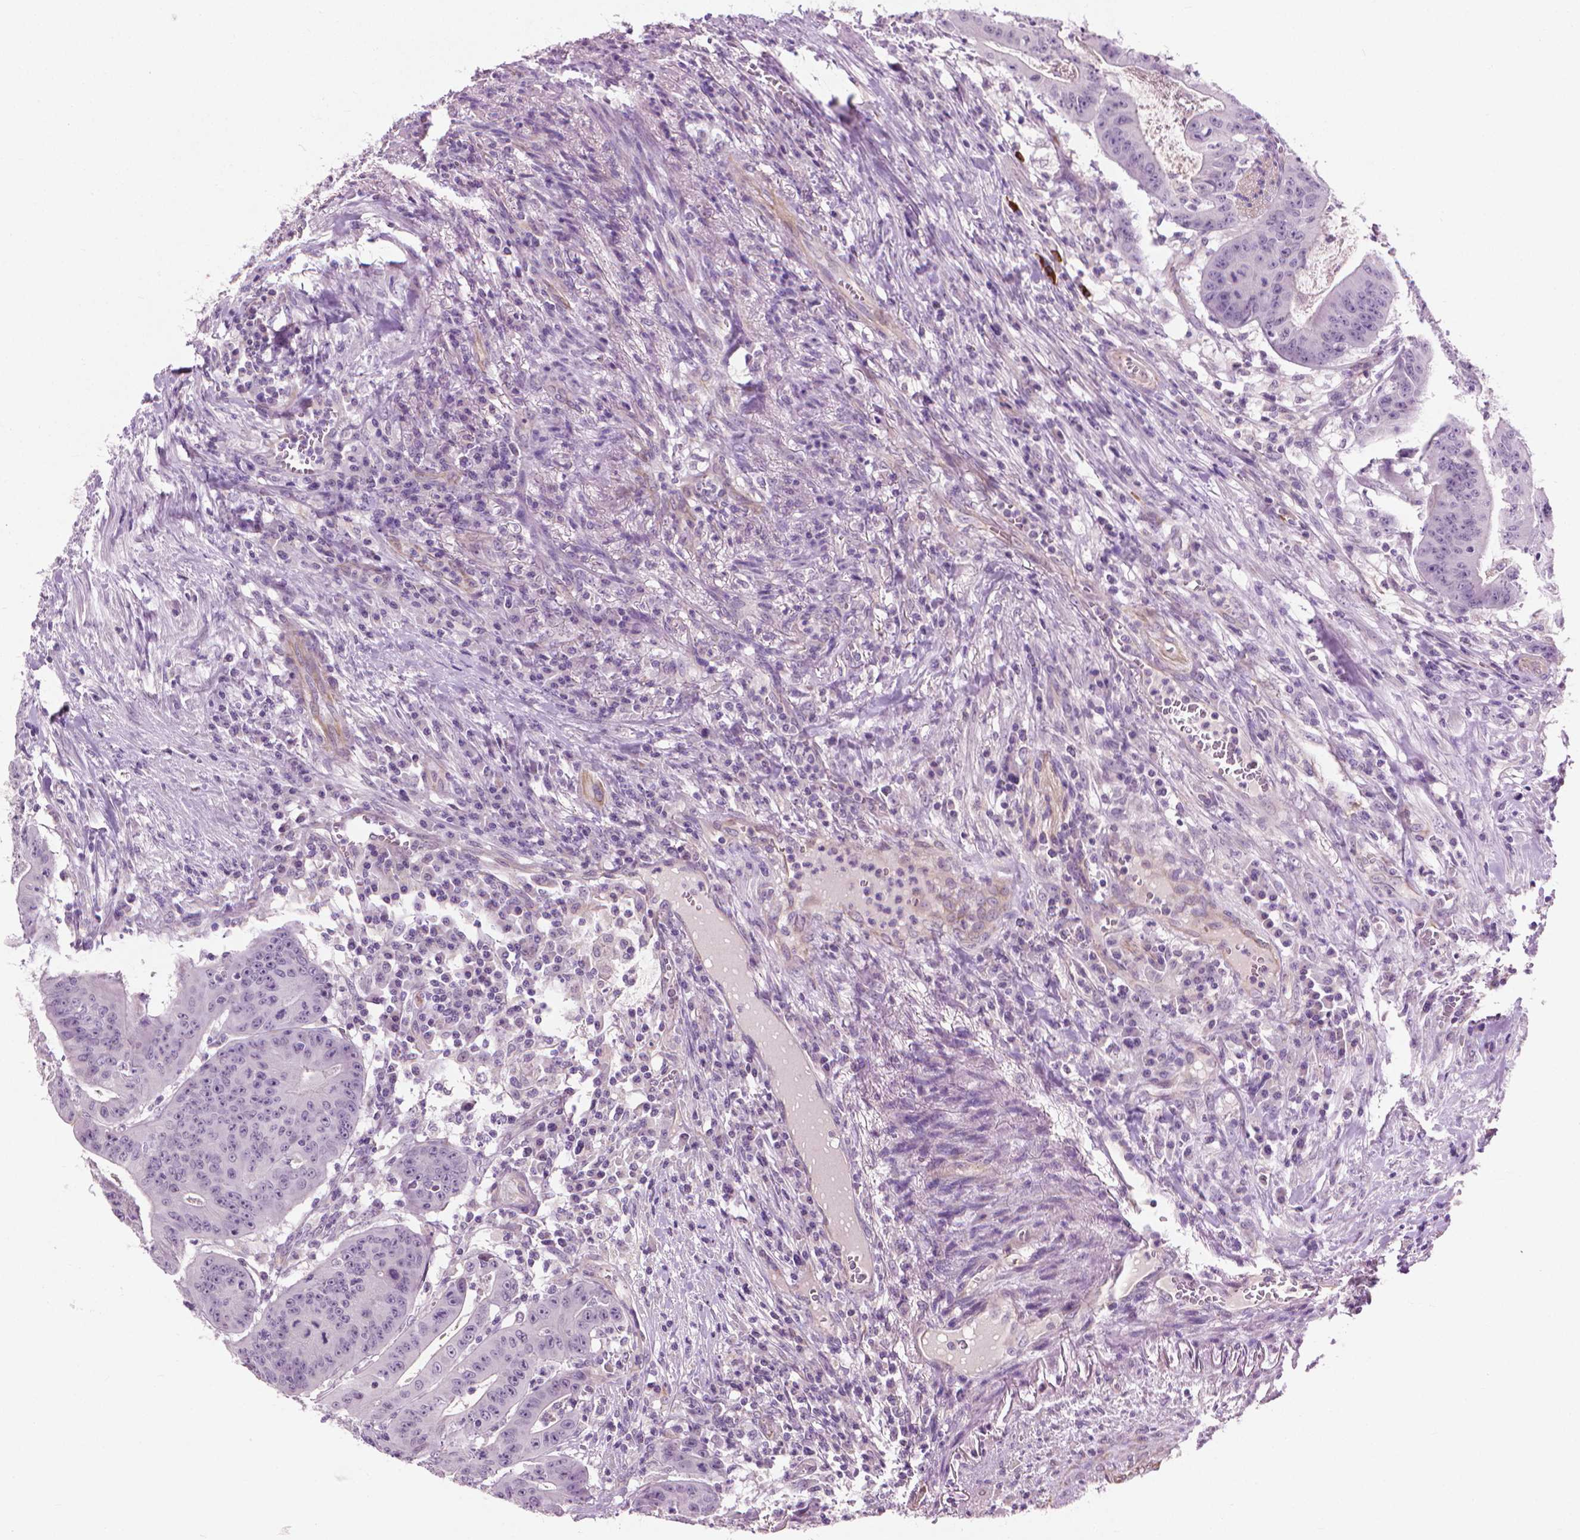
{"staining": {"intensity": "negative", "quantity": "none", "location": "none"}, "tissue": "colorectal cancer", "cell_type": "Tumor cells", "image_type": "cancer", "snomed": [{"axis": "morphology", "description": "Adenocarcinoma, NOS"}, {"axis": "topography", "description": "Colon"}], "caption": "Tumor cells show no significant protein positivity in adenocarcinoma (colorectal).", "gene": "KRT73", "patient": {"sex": "male", "age": 33}}